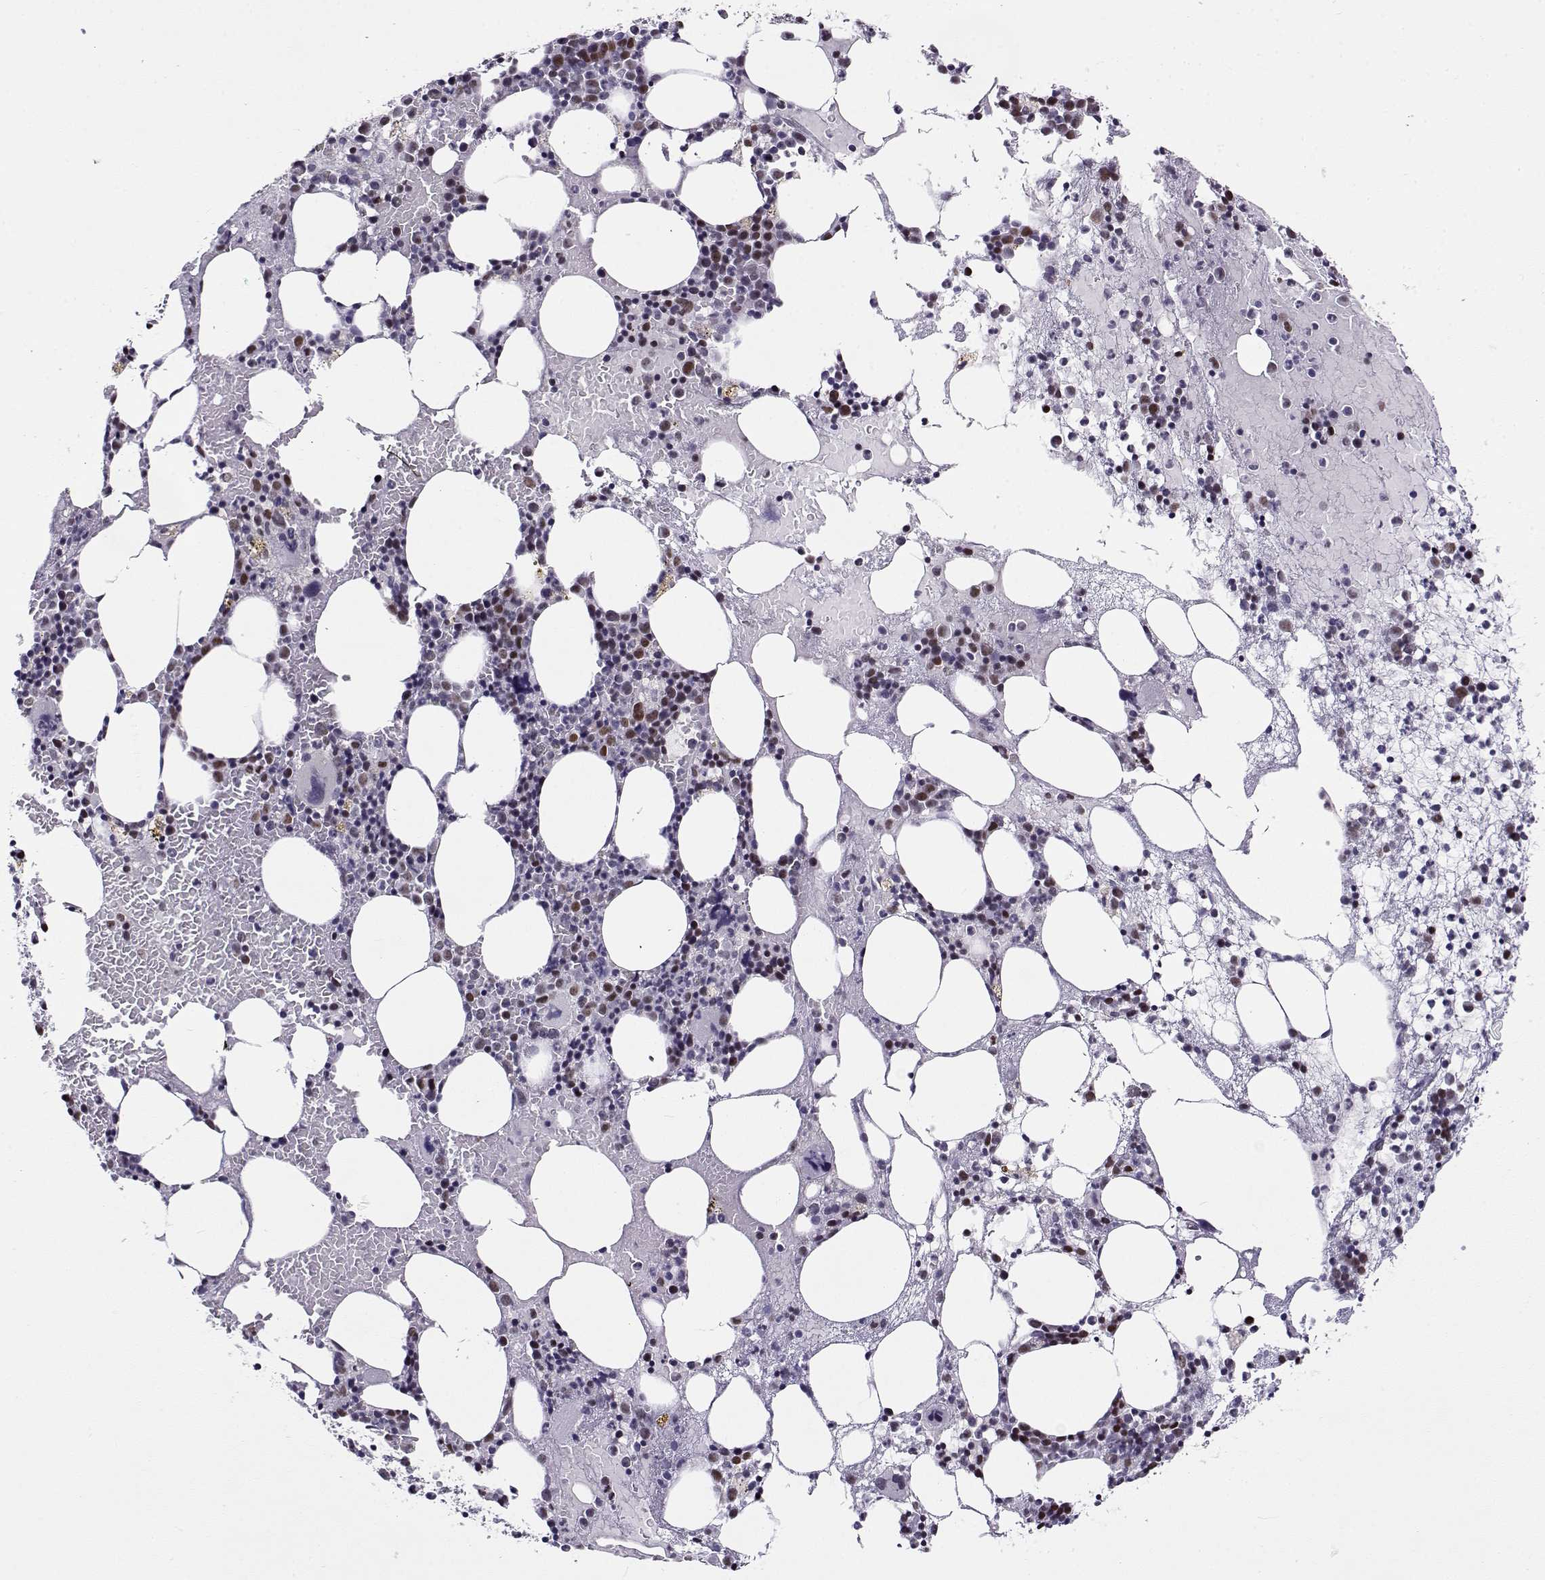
{"staining": {"intensity": "strong", "quantity": "<25%", "location": "nuclear"}, "tissue": "bone marrow", "cell_type": "Hematopoietic cells", "image_type": "normal", "snomed": [{"axis": "morphology", "description": "Normal tissue, NOS"}, {"axis": "topography", "description": "Bone marrow"}], "caption": "Hematopoietic cells display strong nuclear positivity in about <25% of cells in benign bone marrow. Immunohistochemistry stains the protein of interest in brown and the nuclei are stained blue.", "gene": "BACH1", "patient": {"sex": "male", "age": 54}}